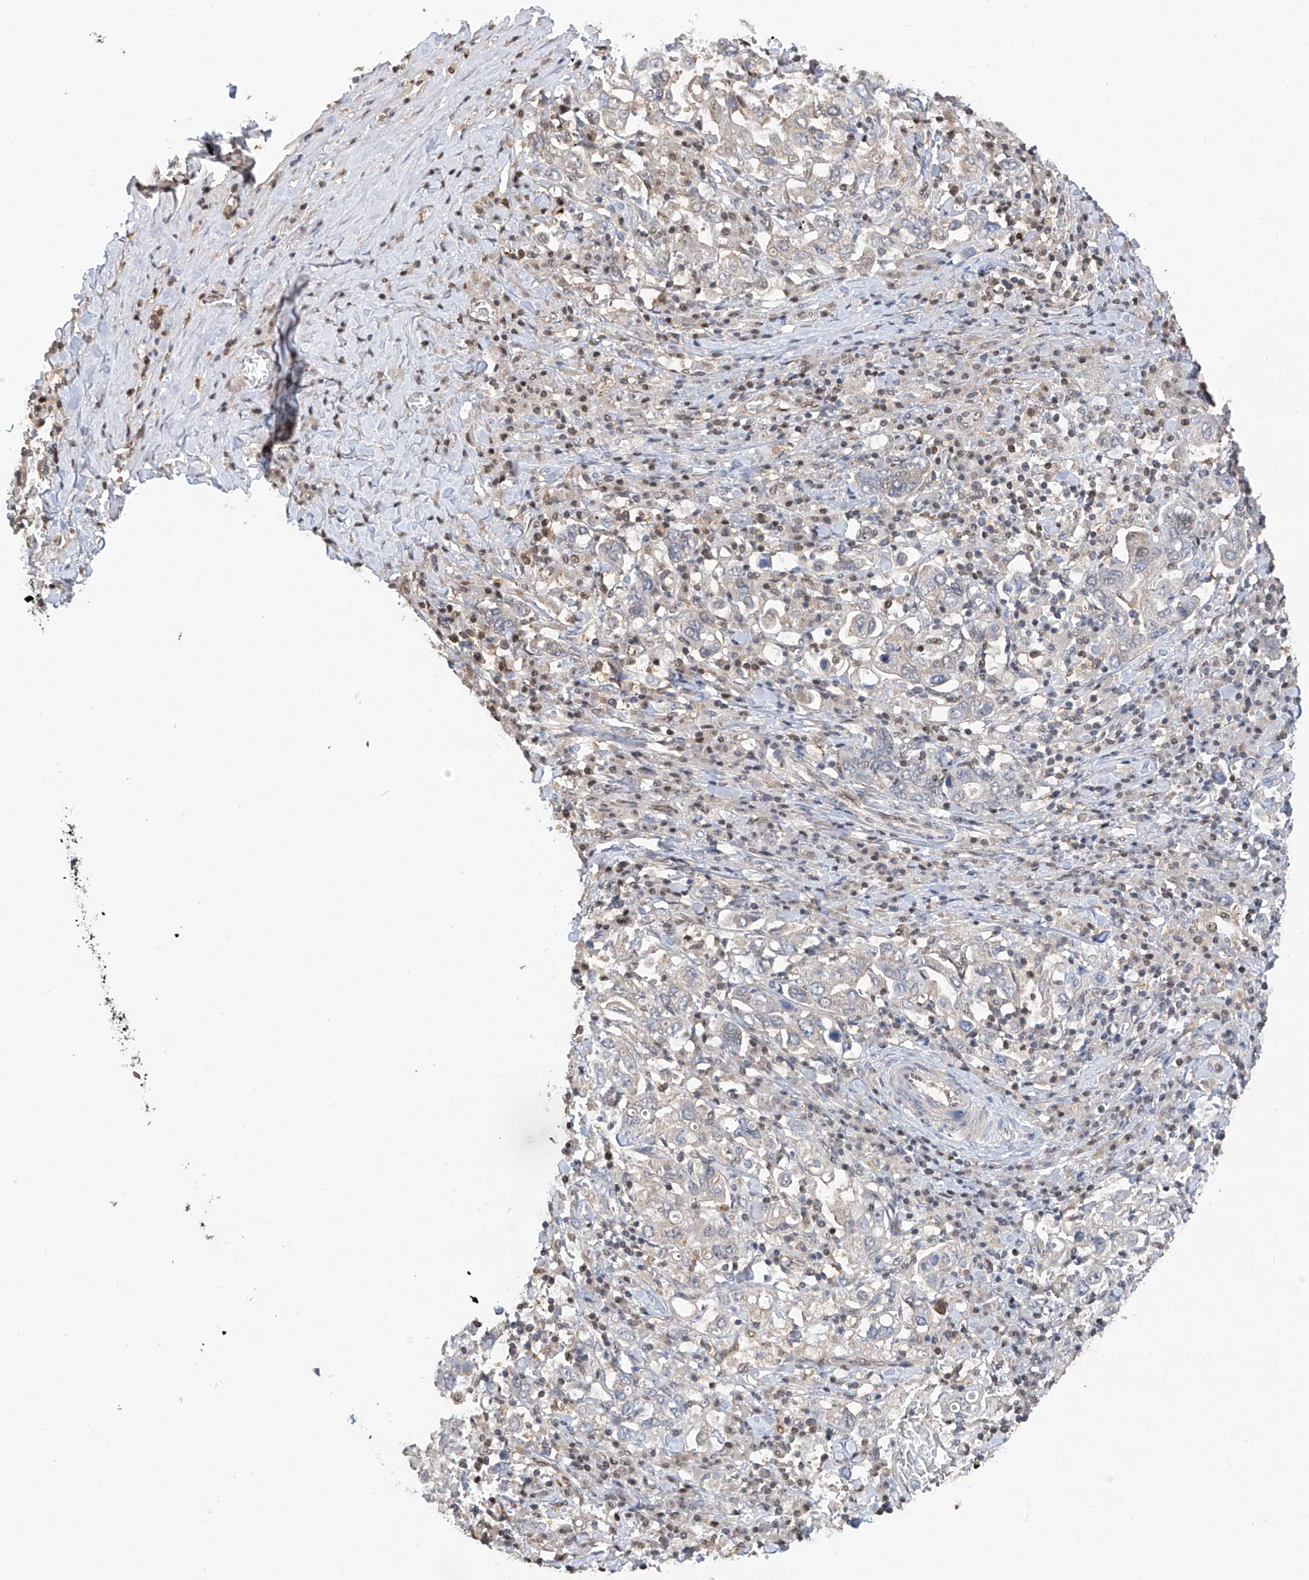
{"staining": {"intensity": "negative", "quantity": "none", "location": "none"}, "tissue": "stomach cancer", "cell_type": "Tumor cells", "image_type": "cancer", "snomed": [{"axis": "morphology", "description": "Adenocarcinoma, NOS"}, {"axis": "topography", "description": "Stomach, upper"}], "caption": "This micrograph is of adenocarcinoma (stomach) stained with immunohistochemistry (IHC) to label a protein in brown with the nuclei are counter-stained blue. There is no positivity in tumor cells. Nuclei are stained in blue.", "gene": "PMM1", "patient": {"sex": "male", "age": 62}}